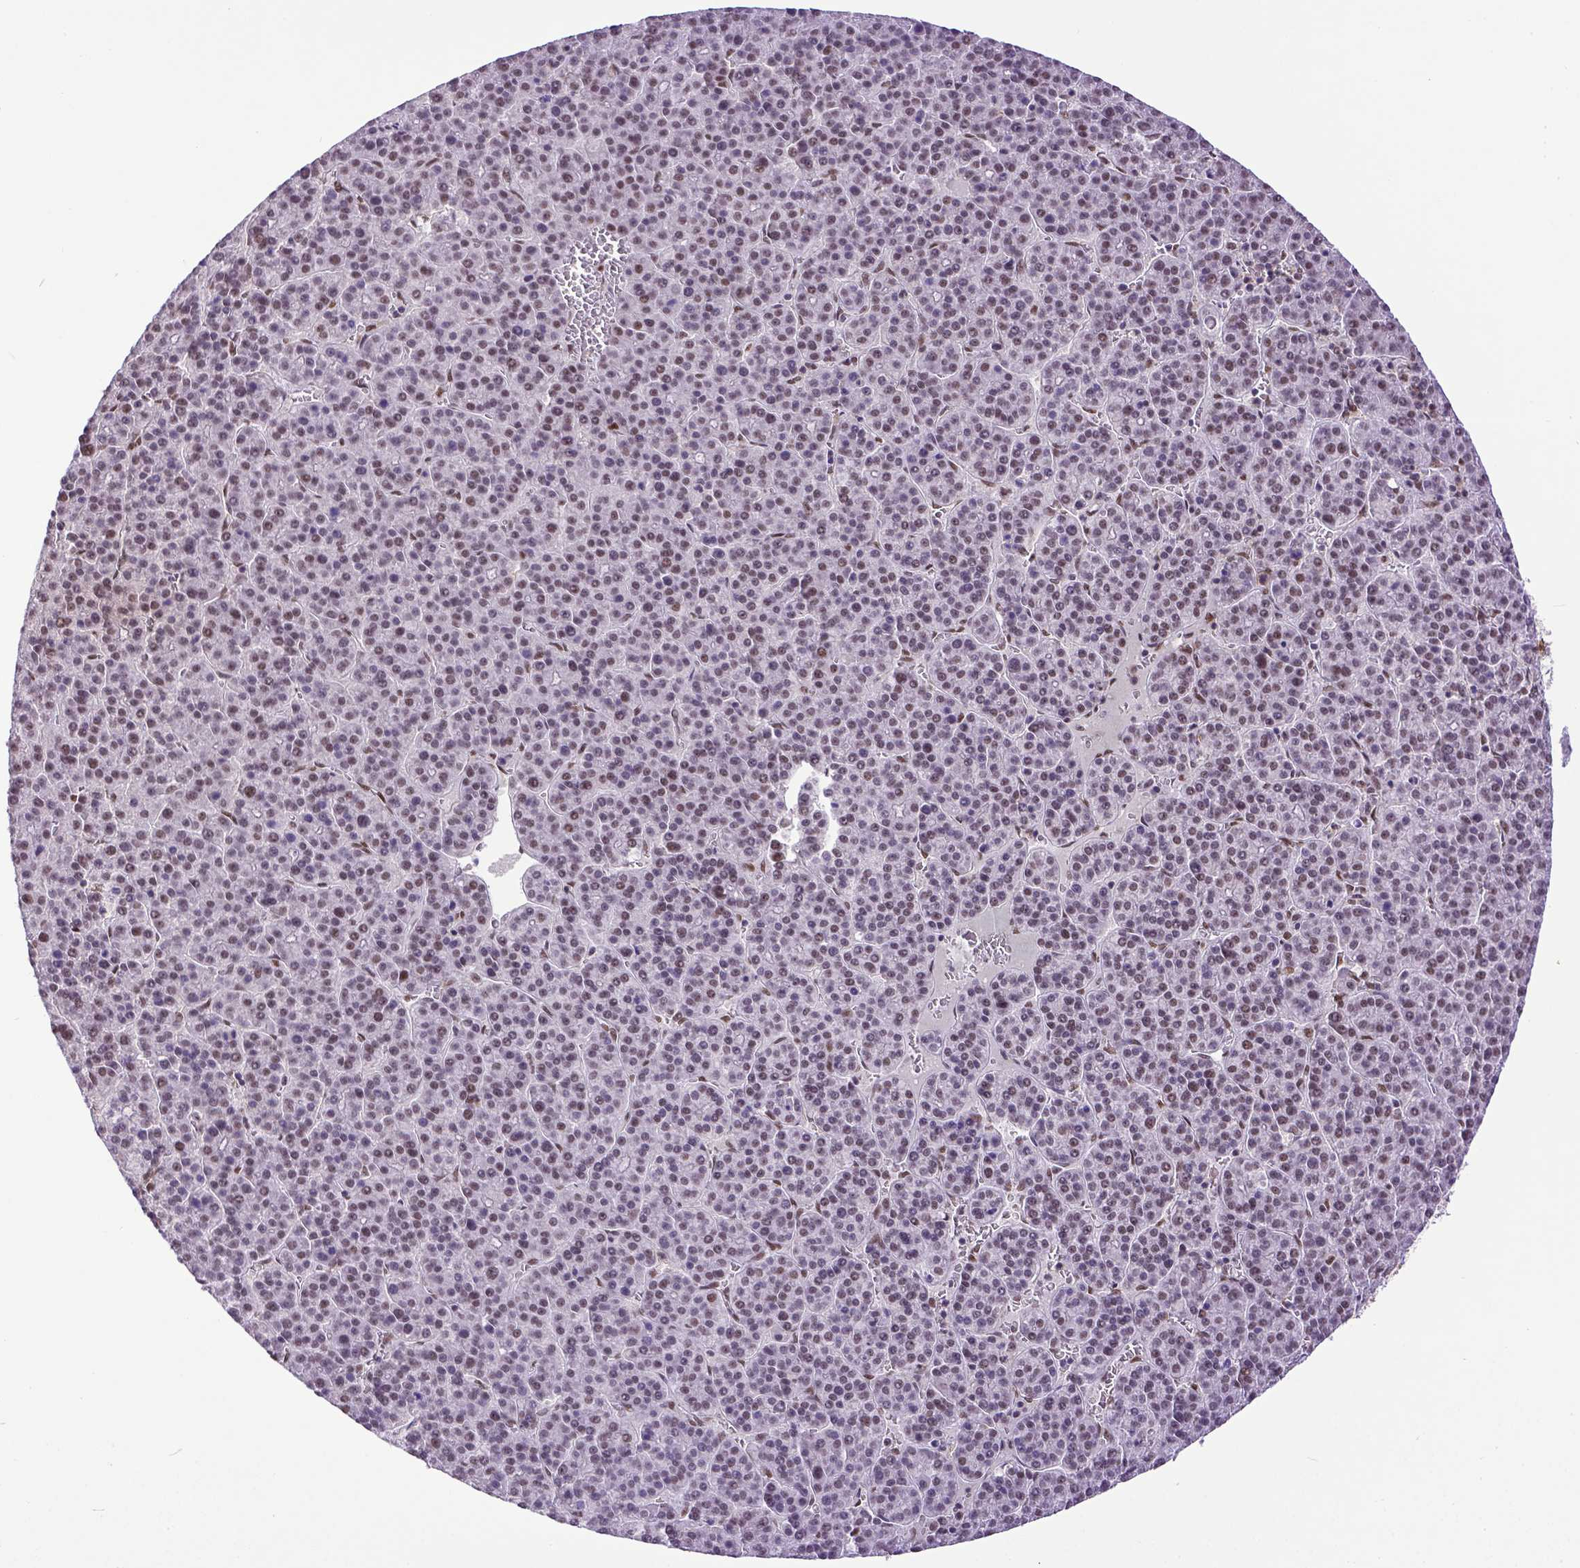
{"staining": {"intensity": "moderate", "quantity": "25%-75%", "location": "nuclear"}, "tissue": "liver cancer", "cell_type": "Tumor cells", "image_type": "cancer", "snomed": [{"axis": "morphology", "description": "Carcinoma, Hepatocellular, NOS"}, {"axis": "topography", "description": "Liver"}], "caption": "The micrograph demonstrates staining of liver hepatocellular carcinoma, revealing moderate nuclear protein expression (brown color) within tumor cells.", "gene": "ERCC1", "patient": {"sex": "female", "age": 58}}